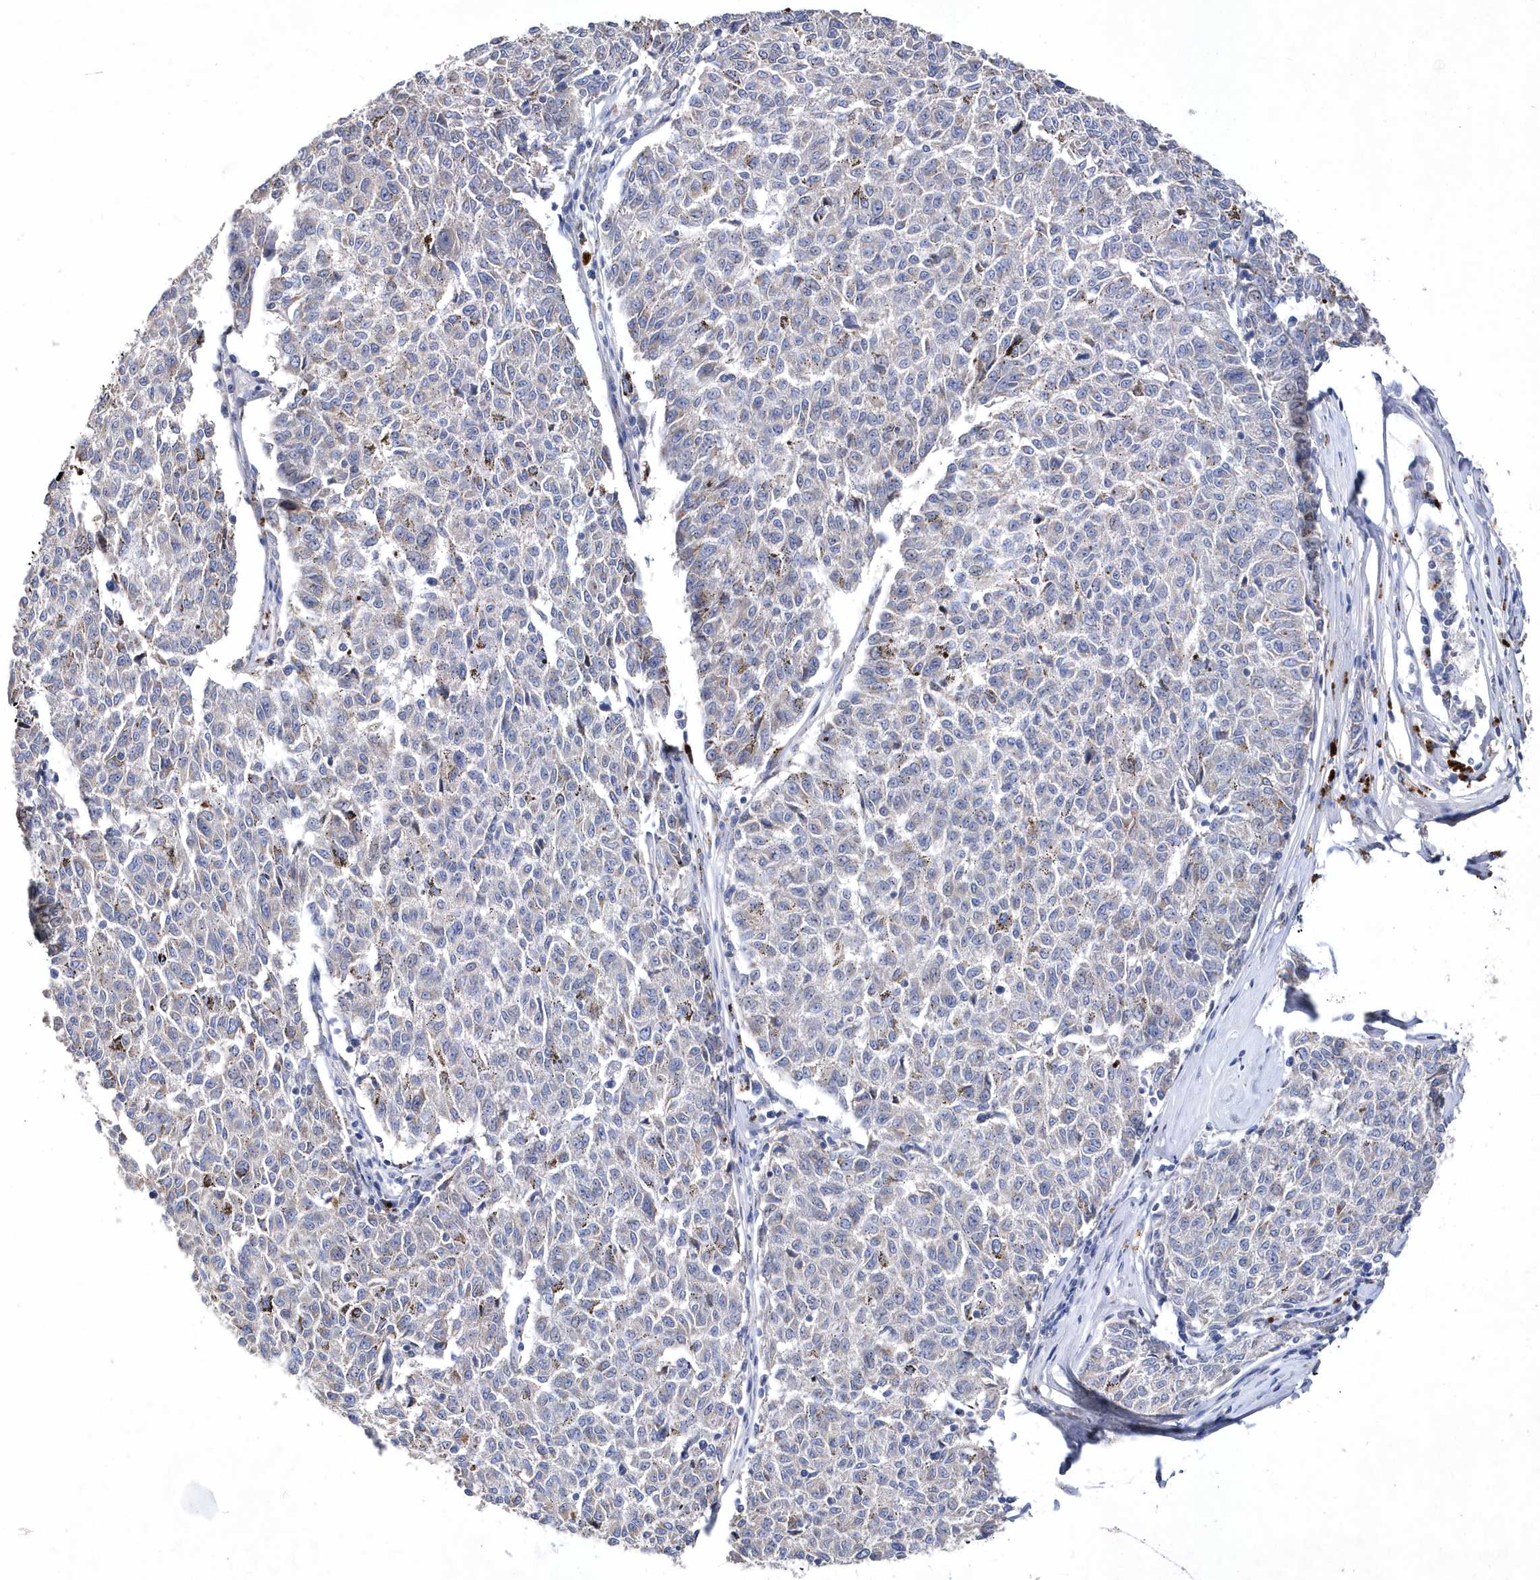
{"staining": {"intensity": "weak", "quantity": "<25%", "location": "cytoplasmic/membranous"}, "tissue": "melanoma", "cell_type": "Tumor cells", "image_type": "cancer", "snomed": [{"axis": "morphology", "description": "Malignant melanoma, NOS"}, {"axis": "topography", "description": "Skin"}], "caption": "This is a image of IHC staining of melanoma, which shows no positivity in tumor cells. (Brightfield microscopy of DAB (3,3'-diaminobenzidine) immunohistochemistry at high magnification).", "gene": "METTL8", "patient": {"sex": "female", "age": 72}}